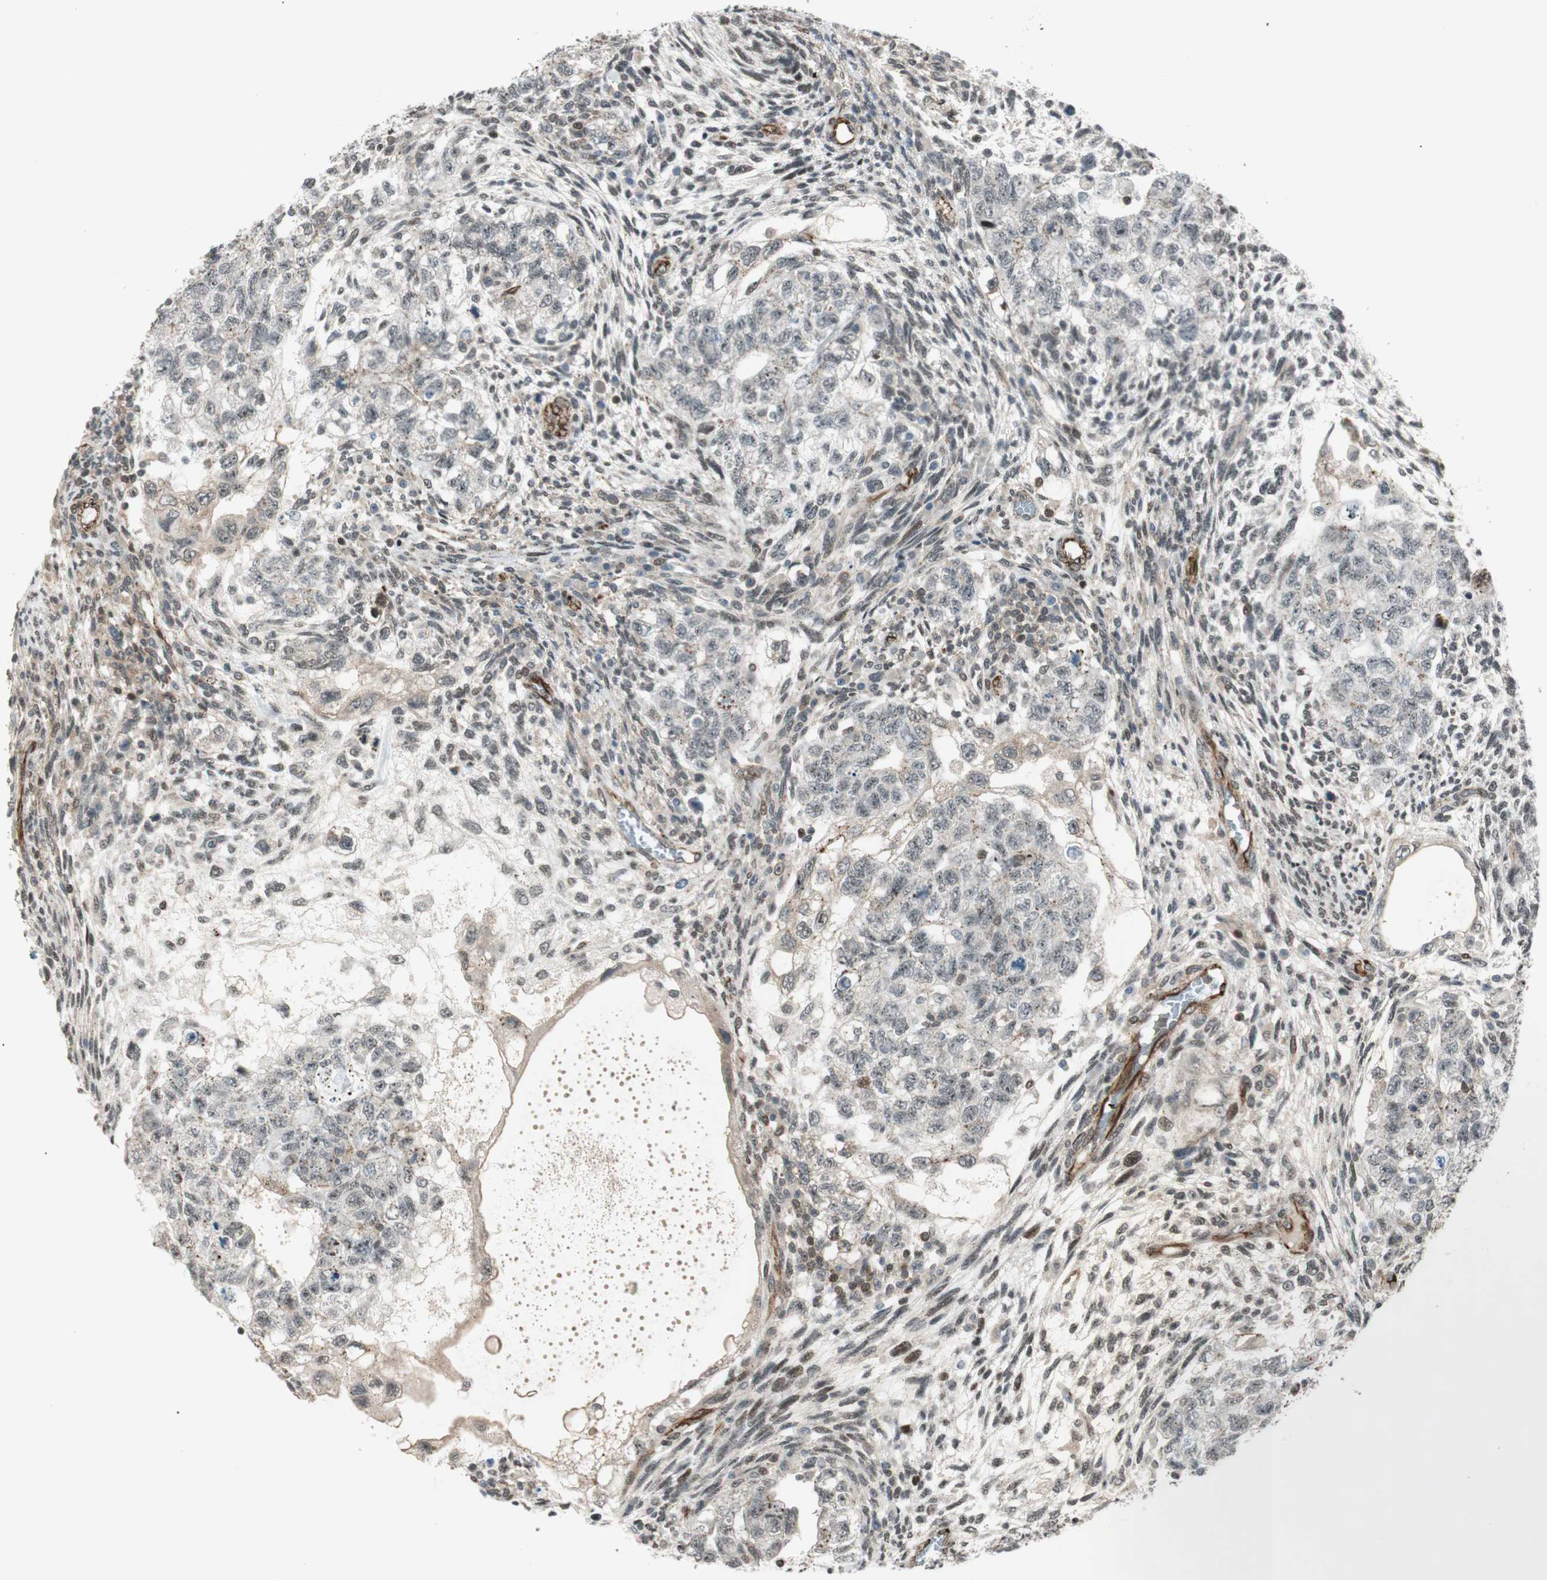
{"staining": {"intensity": "weak", "quantity": "<25%", "location": "cytoplasmic/membranous"}, "tissue": "testis cancer", "cell_type": "Tumor cells", "image_type": "cancer", "snomed": [{"axis": "morphology", "description": "Normal tissue, NOS"}, {"axis": "morphology", "description": "Carcinoma, Embryonal, NOS"}, {"axis": "topography", "description": "Testis"}], "caption": "Histopathology image shows no protein expression in tumor cells of embryonal carcinoma (testis) tissue. (Brightfield microscopy of DAB (3,3'-diaminobenzidine) immunohistochemistry at high magnification).", "gene": "CDK19", "patient": {"sex": "male", "age": 36}}